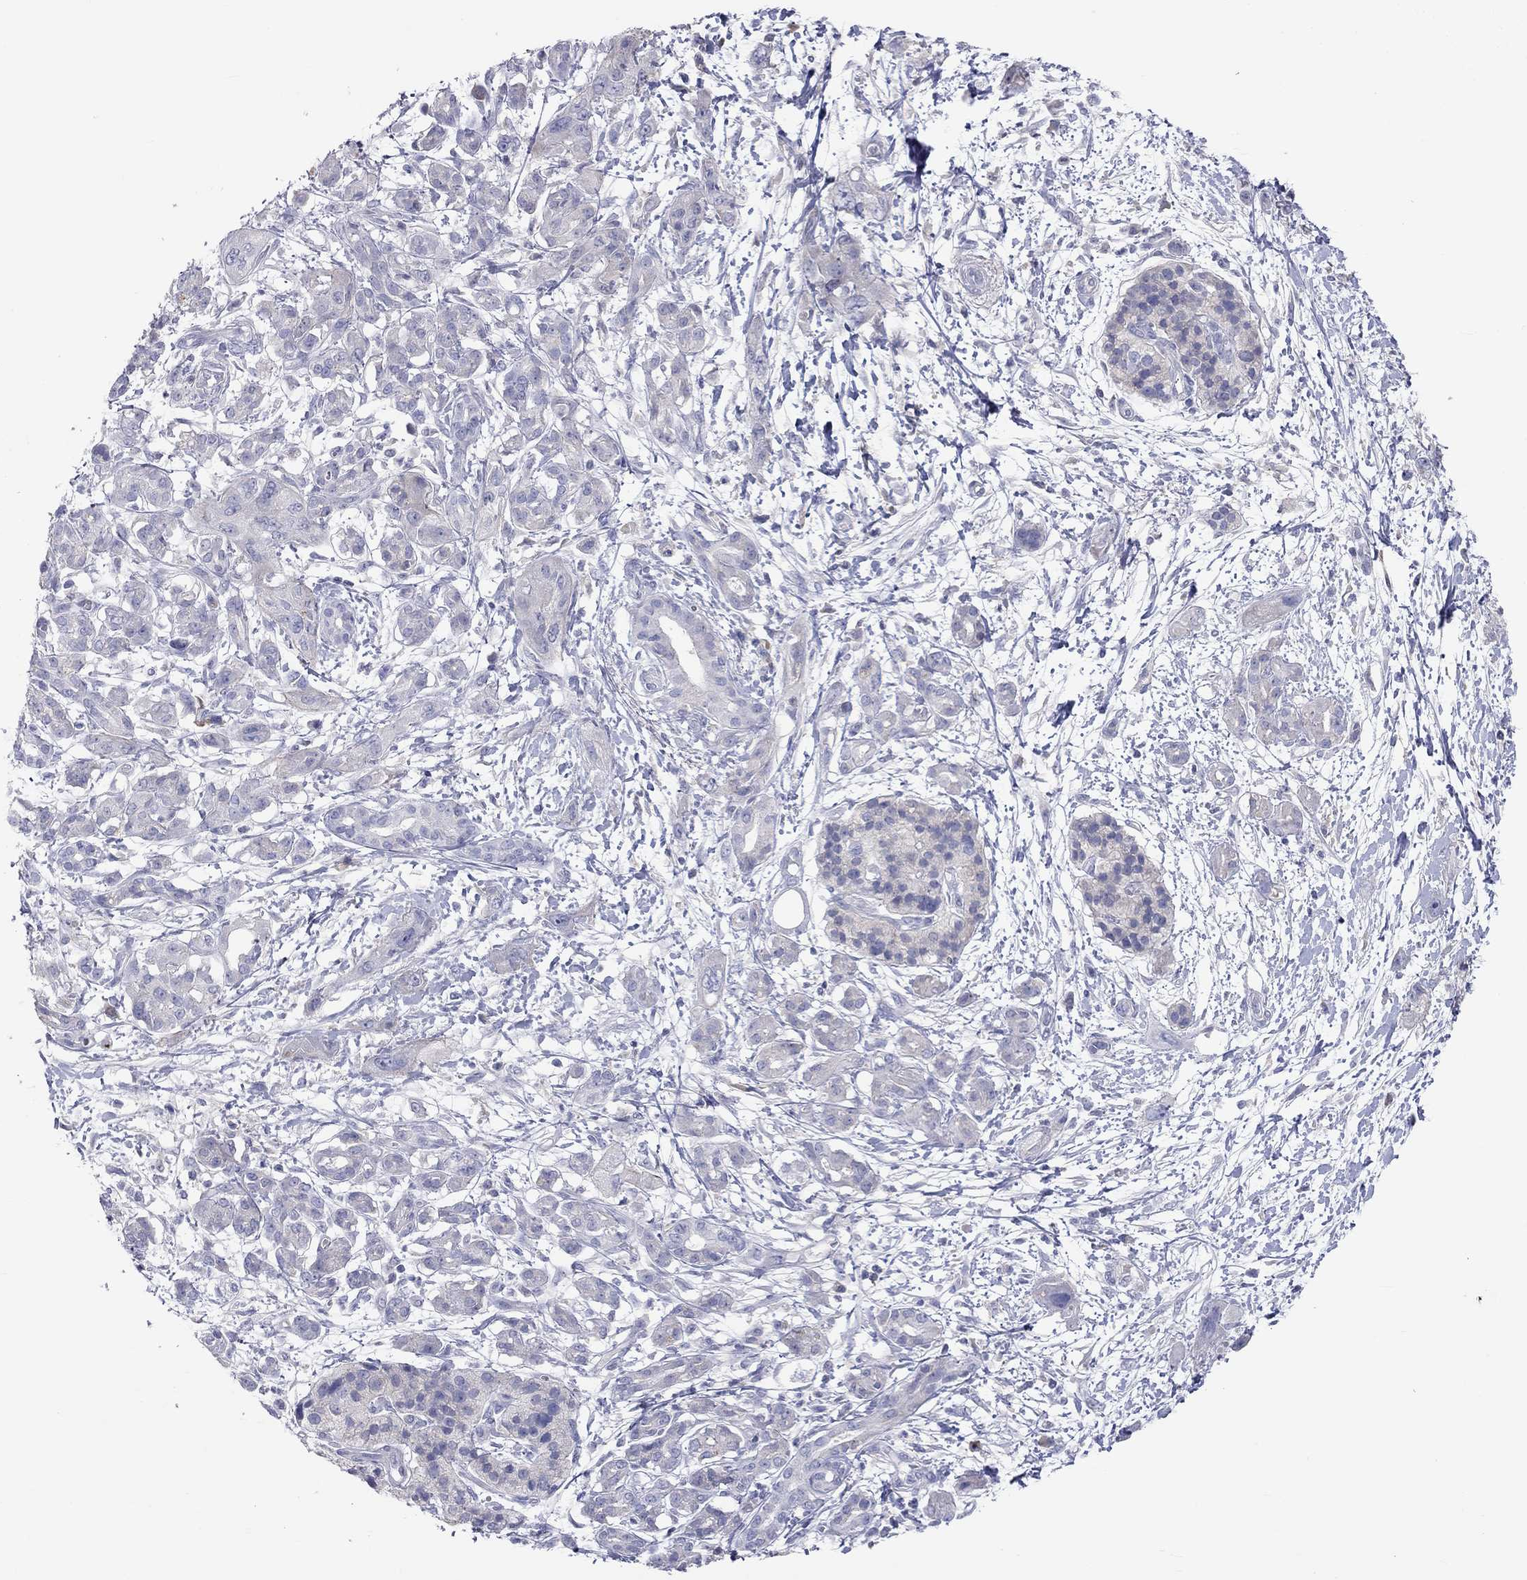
{"staining": {"intensity": "negative", "quantity": "none", "location": "none"}, "tissue": "pancreatic cancer", "cell_type": "Tumor cells", "image_type": "cancer", "snomed": [{"axis": "morphology", "description": "Adenocarcinoma, NOS"}, {"axis": "topography", "description": "Pancreas"}], "caption": "A micrograph of adenocarcinoma (pancreatic) stained for a protein exhibits no brown staining in tumor cells.", "gene": "ST7L", "patient": {"sex": "male", "age": 72}}